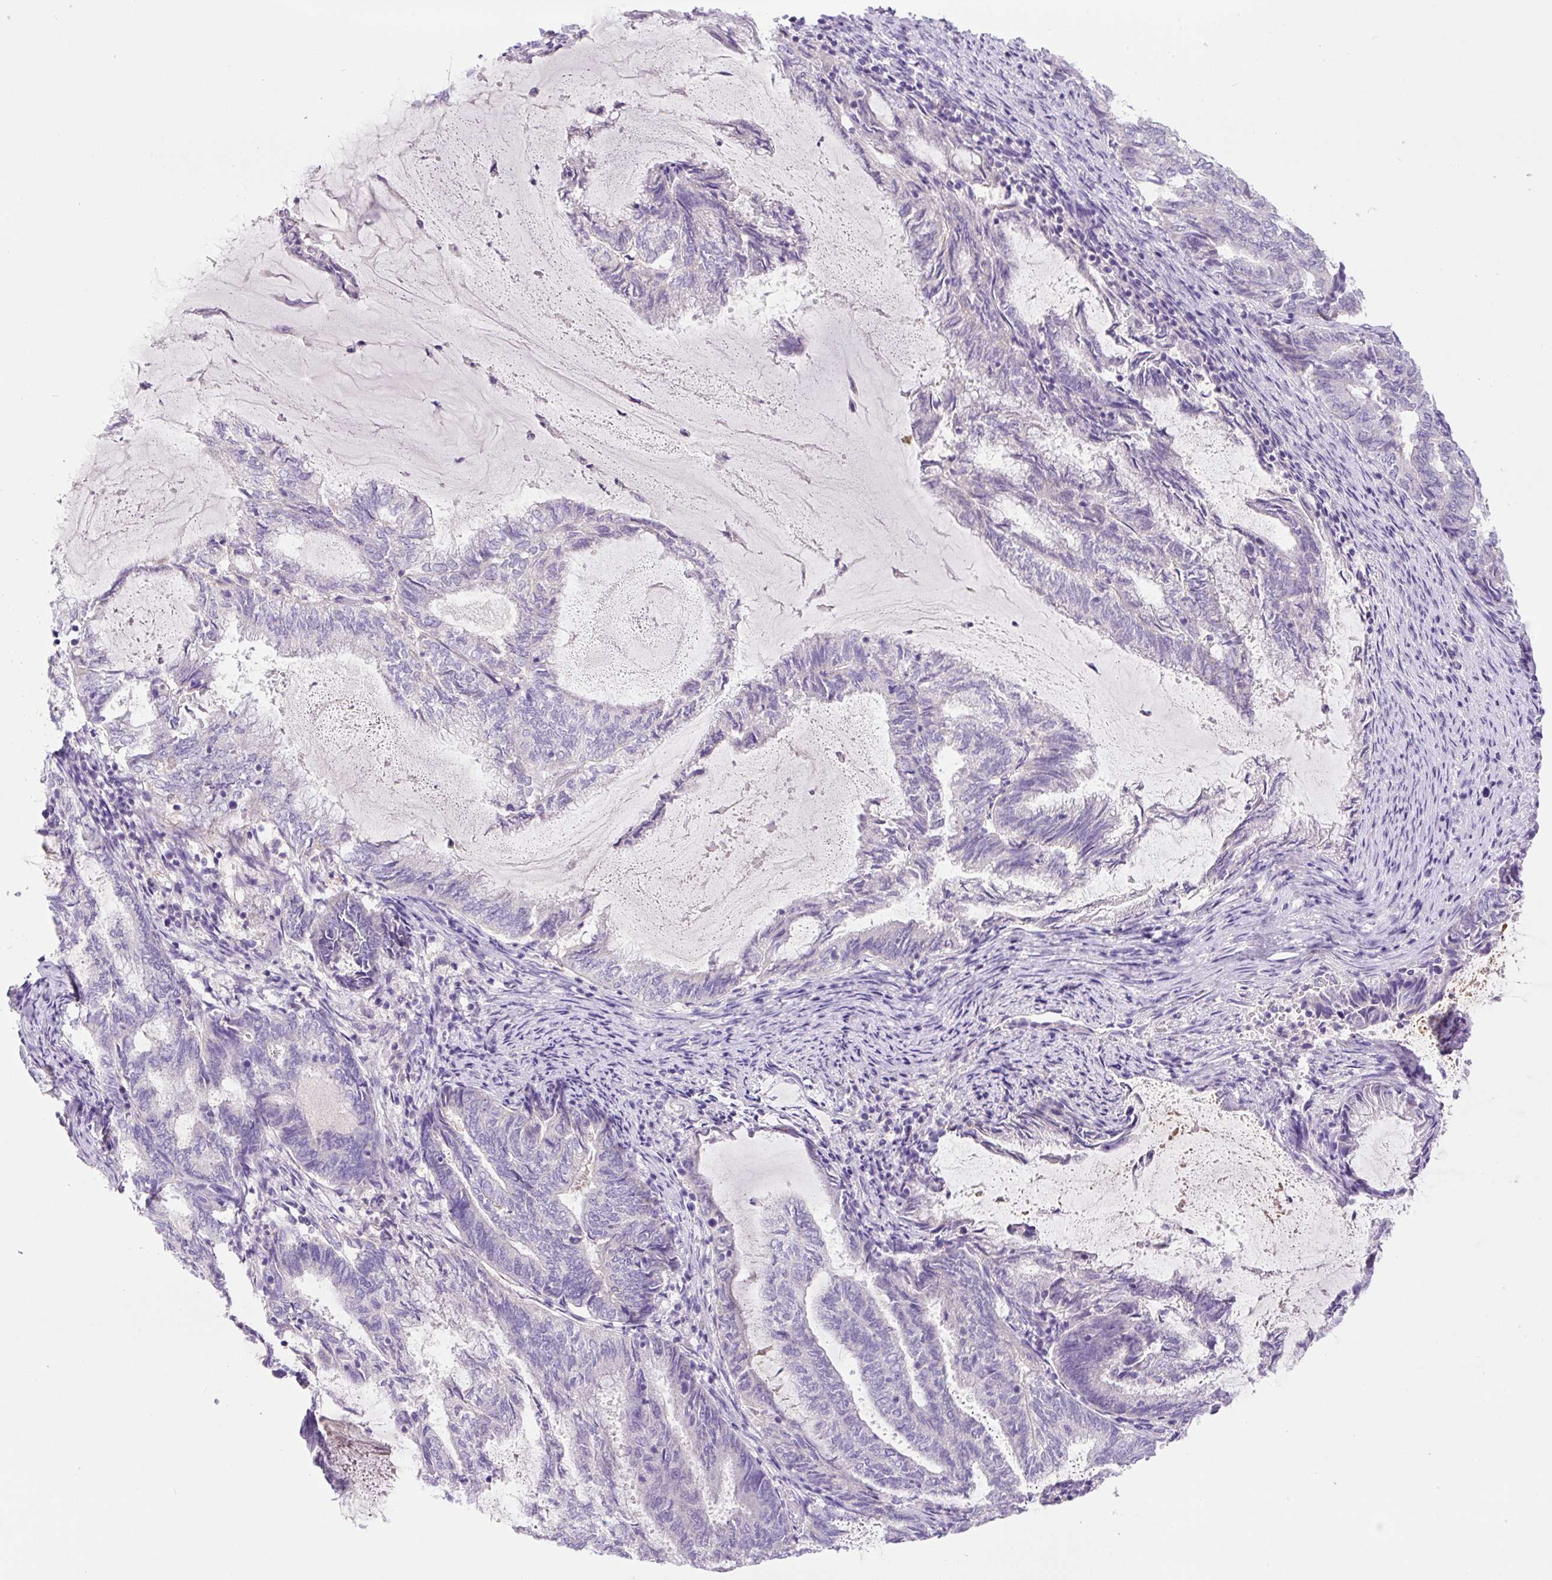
{"staining": {"intensity": "negative", "quantity": "none", "location": "none"}, "tissue": "endometrial cancer", "cell_type": "Tumor cells", "image_type": "cancer", "snomed": [{"axis": "morphology", "description": "Adenocarcinoma, NOS"}, {"axis": "topography", "description": "Endometrium"}], "caption": "Tumor cells show no significant protein positivity in endometrial cancer (adenocarcinoma).", "gene": "NDST3", "patient": {"sex": "female", "age": 80}}